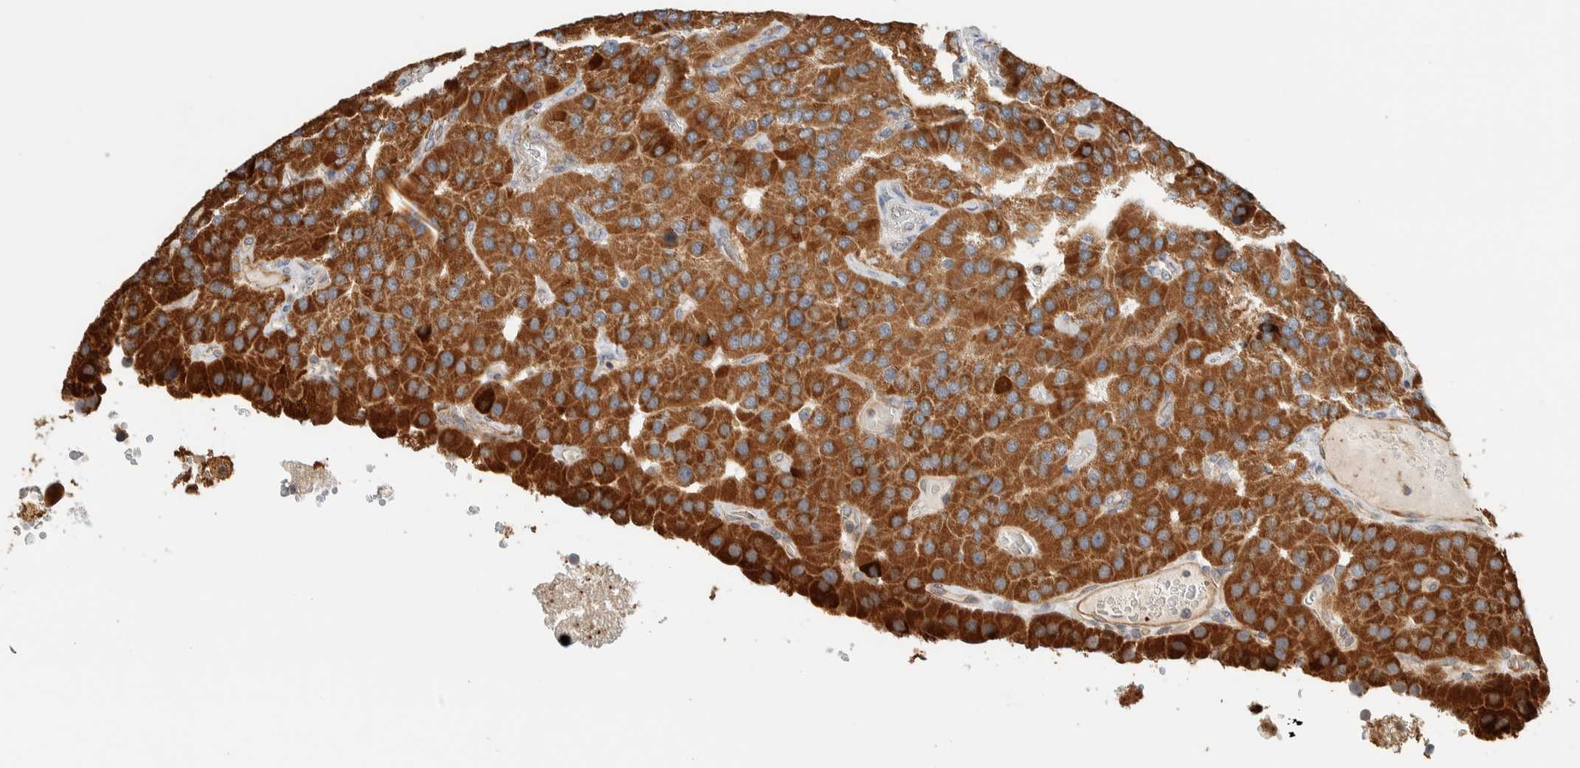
{"staining": {"intensity": "strong", "quantity": "25%-75%", "location": "cytoplasmic/membranous,nuclear"}, "tissue": "parathyroid gland", "cell_type": "Glandular cells", "image_type": "normal", "snomed": [{"axis": "morphology", "description": "Normal tissue, NOS"}, {"axis": "morphology", "description": "Adenoma, NOS"}, {"axis": "topography", "description": "Parathyroid gland"}], "caption": "A photomicrograph of human parathyroid gland stained for a protein demonstrates strong cytoplasmic/membranous,nuclear brown staining in glandular cells. Nuclei are stained in blue.", "gene": "KIF9", "patient": {"sex": "female", "age": 86}}